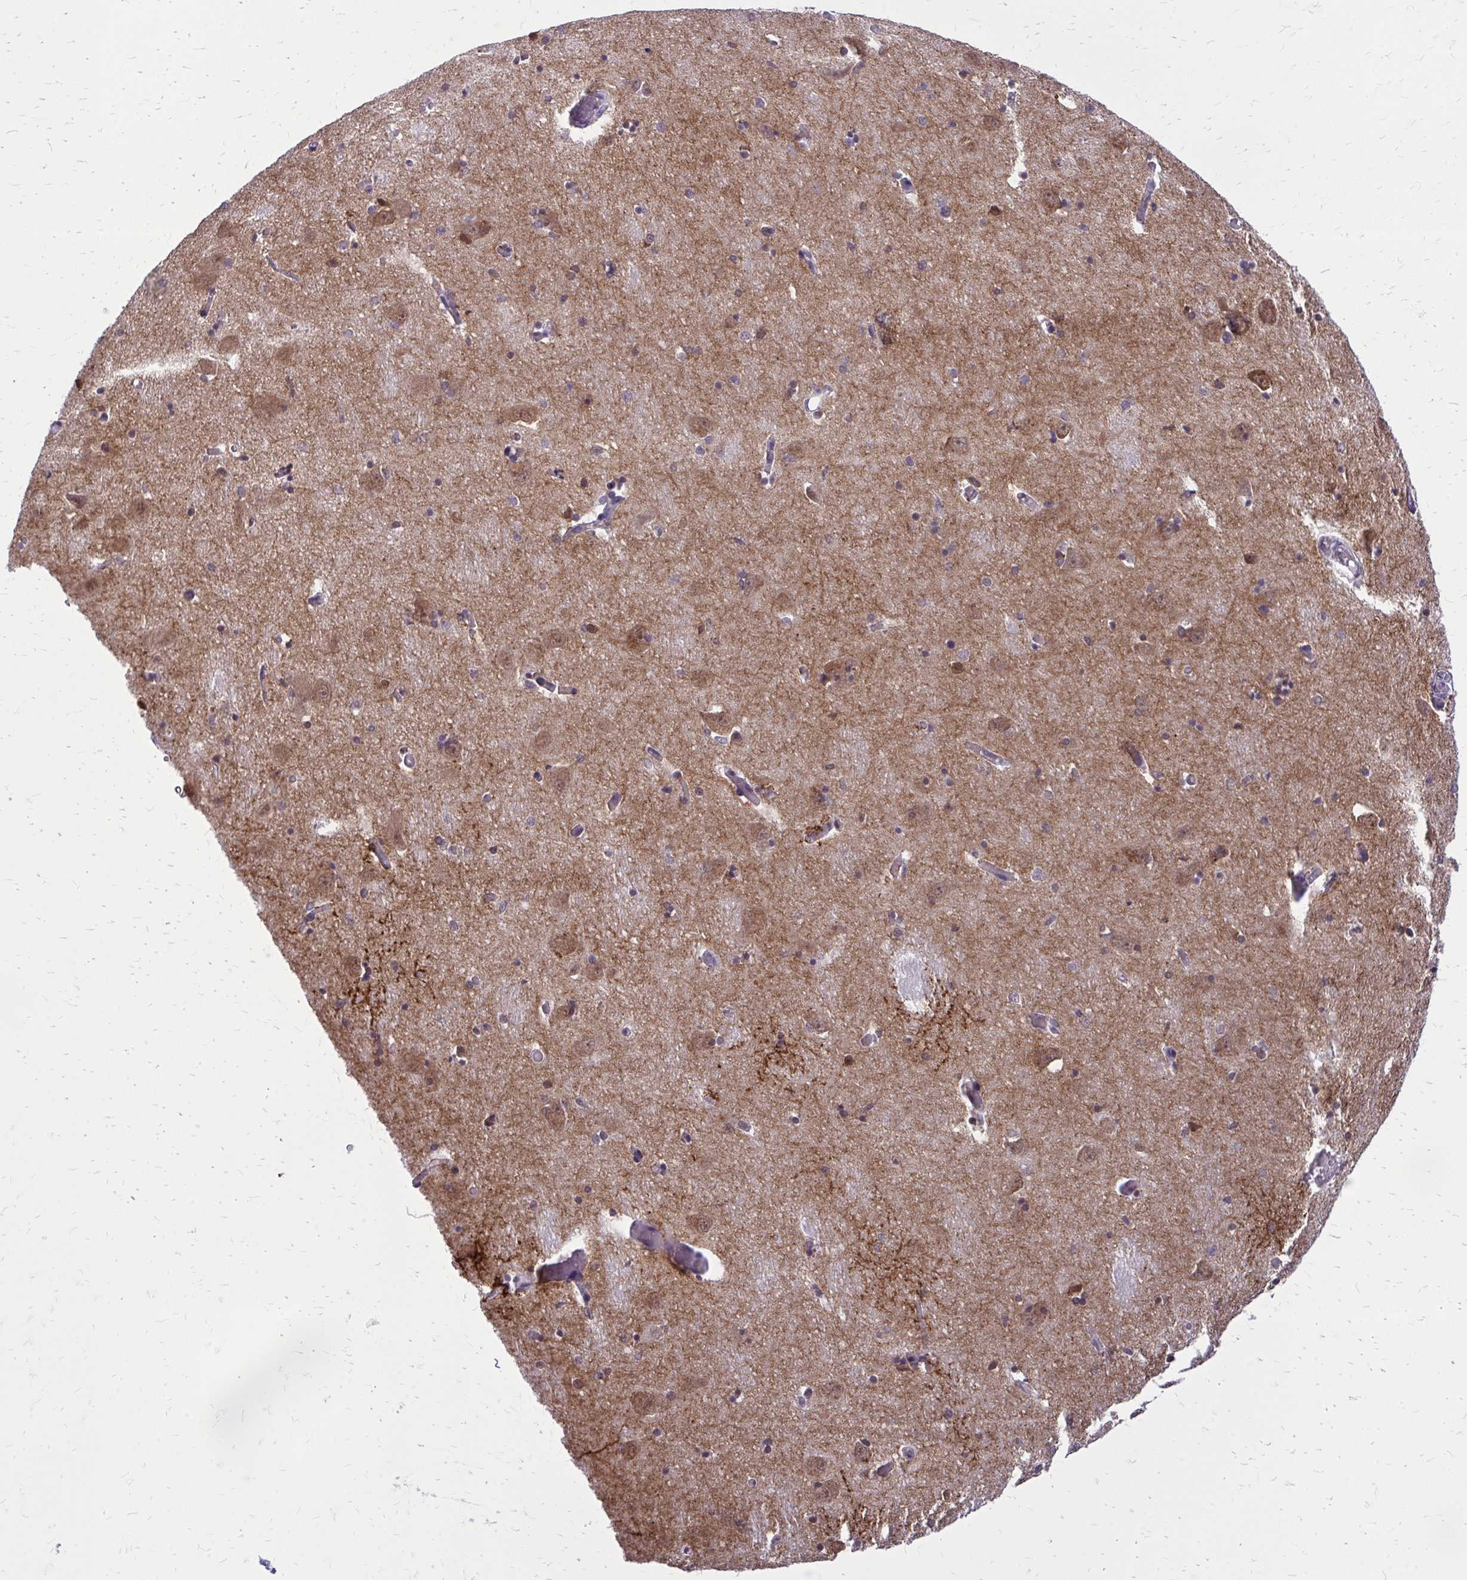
{"staining": {"intensity": "moderate", "quantity": "<25%", "location": "cytoplasmic/membranous,nuclear"}, "tissue": "caudate", "cell_type": "Glial cells", "image_type": "normal", "snomed": [{"axis": "morphology", "description": "Normal tissue, NOS"}, {"axis": "topography", "description": "Lateral ventricle wall"}, {"axis": "topography", "description": "Hippocampus"}], "caption": "There is low levels of moderate cytoplasmic/membranous,nuclear positivity in glial cells of unremarkable caudate, as demonstrated by immunohistochemical staining (brown color).", "gene": "AKAP5", "patient": {"sex": "female", "age": 63}}